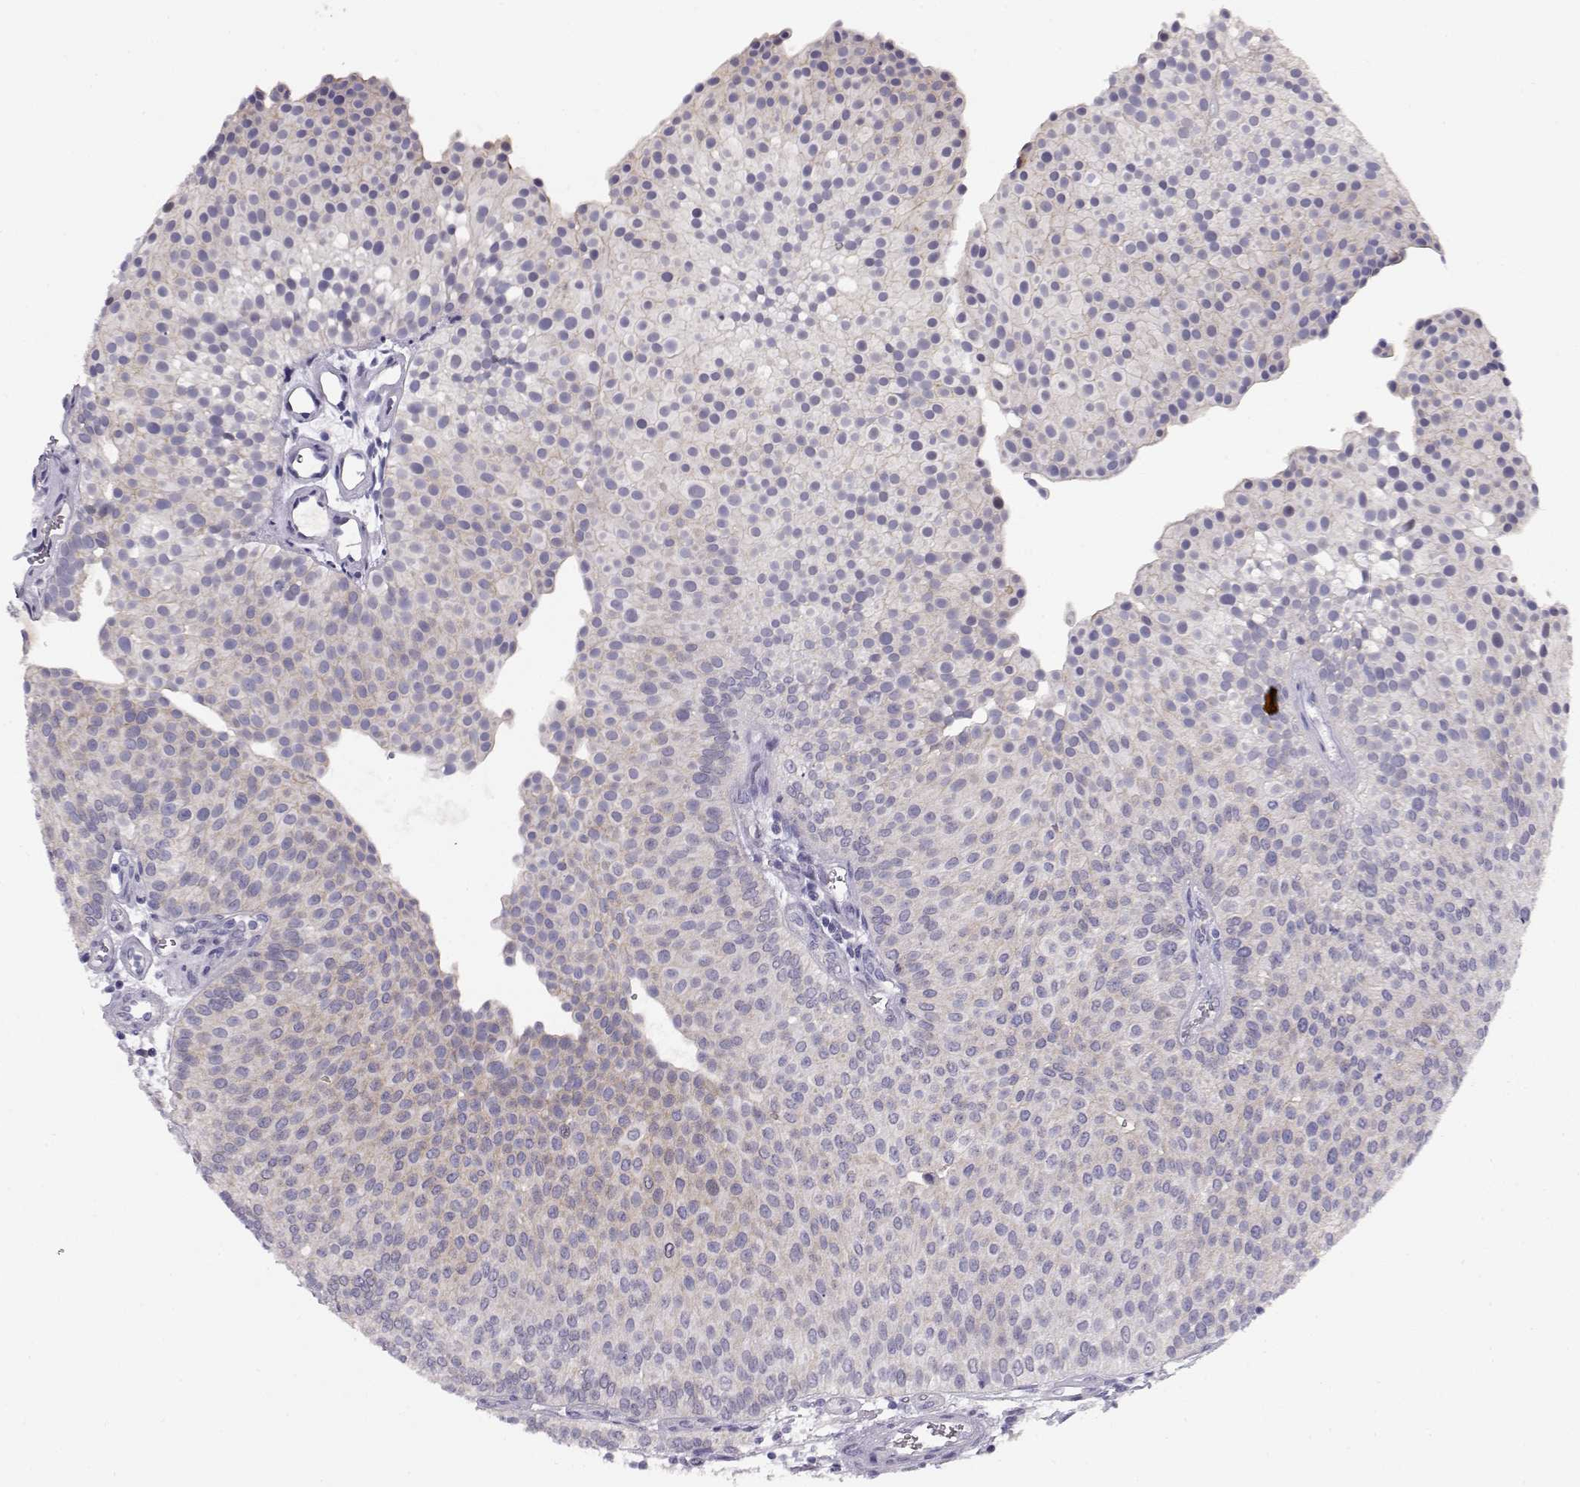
{"staining": {"intensity": "negative", "quantity": "none", "location": "none"}, "tissue": "urothelial cancer", "cell_type": "Tumor cells", "image_type": "cancer", "snomed": [{"axis": "morphology", "description": "Urothelial carcinoma, Low grade"}, {"axis": "topography", "description": "Urinary bladder"}], "caption": "DAB (3,3'-diaminobenzidine) immunohistochemical staining of human low-grade urothelial carcinoma shows no significant staining in tumor cells.", "gene": "CRX", "patient": {"sex": "female", "age": 87}}